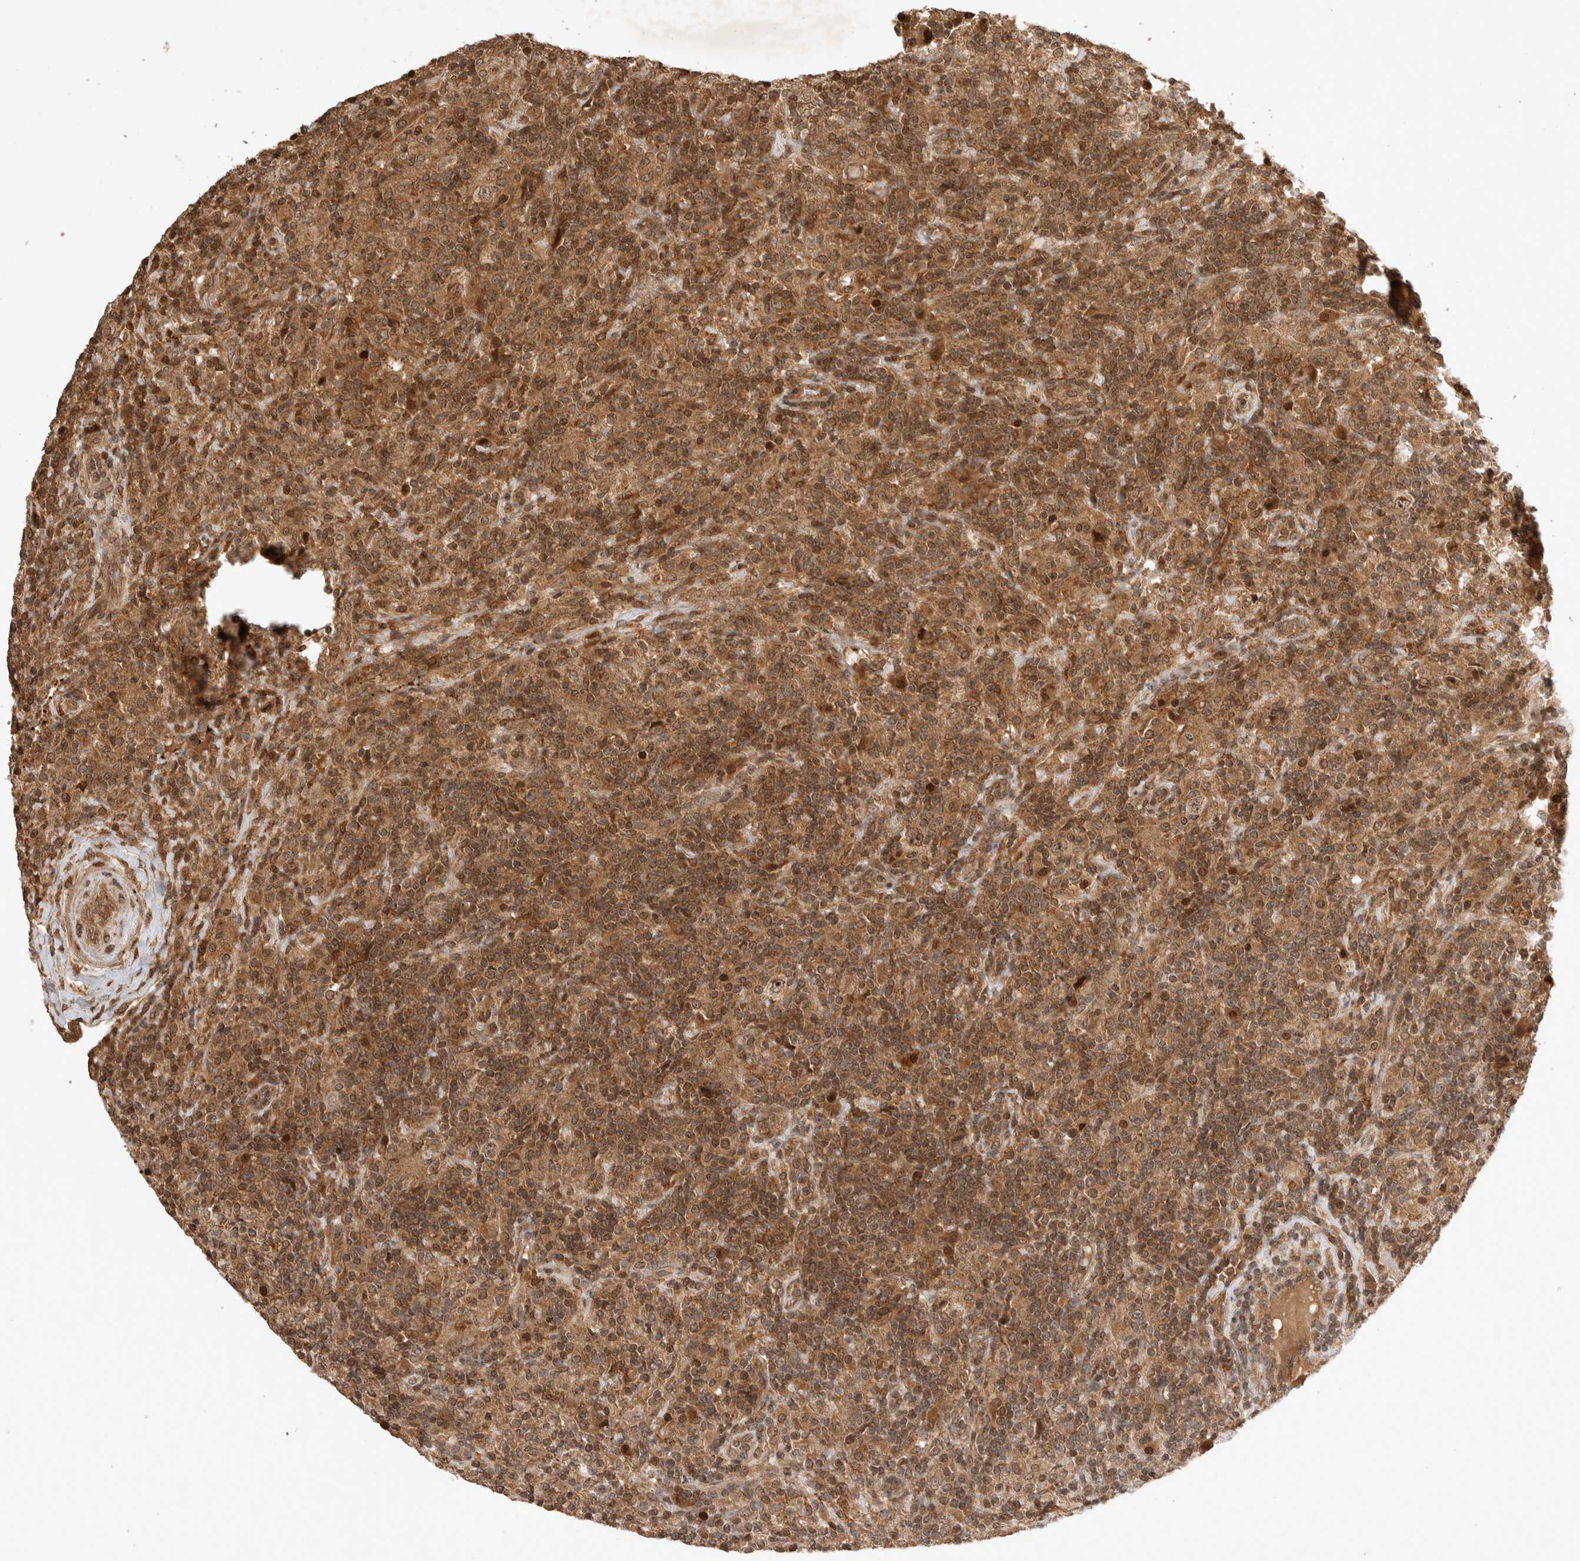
{"staining": {"intensity": "moderate", "quantity": ">75%", "location": "cytoplasmic/membranous,nuclear"}, "tissue": "lymphoma", "cell_type": "Tumor cells", "image_type": "cancer", "snomed": [{"axis": "morphology", "description": "Hodgkin's disease, NOS"}, {"axis": "topography", "description": "Lymph node"}], "caption": "Immunohistochemical staining of lymphoma shows medium levels of moderate cytoplasmic/membranous and nuclear staining in approximately >75% of tumor cells.", "gene": "FAM221A", "patient": {"sex": "male", "age": 70}}